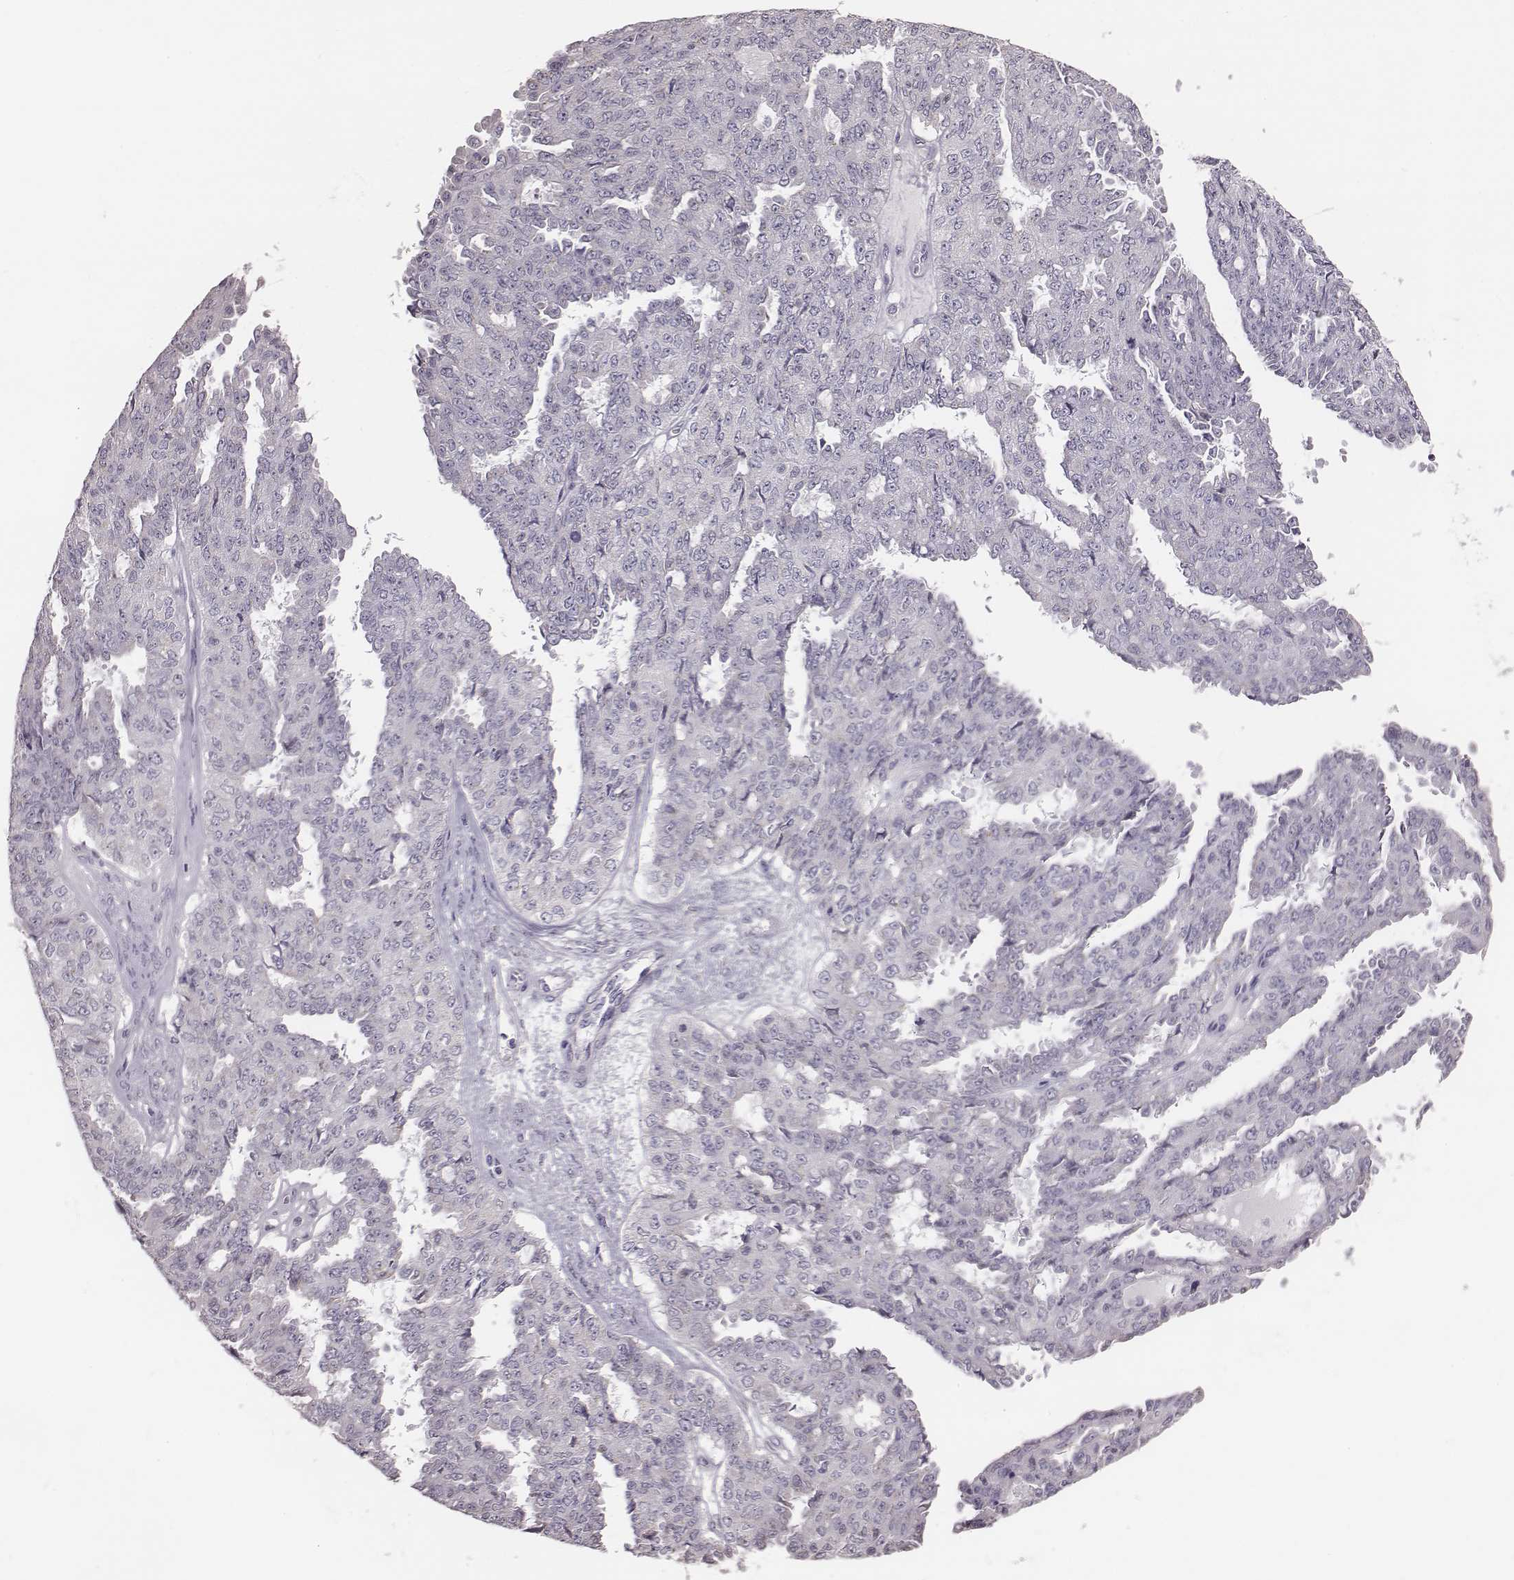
{"staining": {"intensity": "negative", "quantity": "none", "location": "none"}, "tissue": "ovarian cancer", "cell_type": "Tumor cells", "image_type": "cancer", "snomed": [{"axis": "morphology", "description": "Cystadenocarcinoma, serous, NOS"}, {"axis": "topography", "description": "Ovary"}], "caption": "Human ovarian cancer (serous cystadenocarcinoma) stained for a protein using IHC shows no expression in tumor cells.", "gene": "C6orf58", "patient": {"sex": "female", "age": 71}}